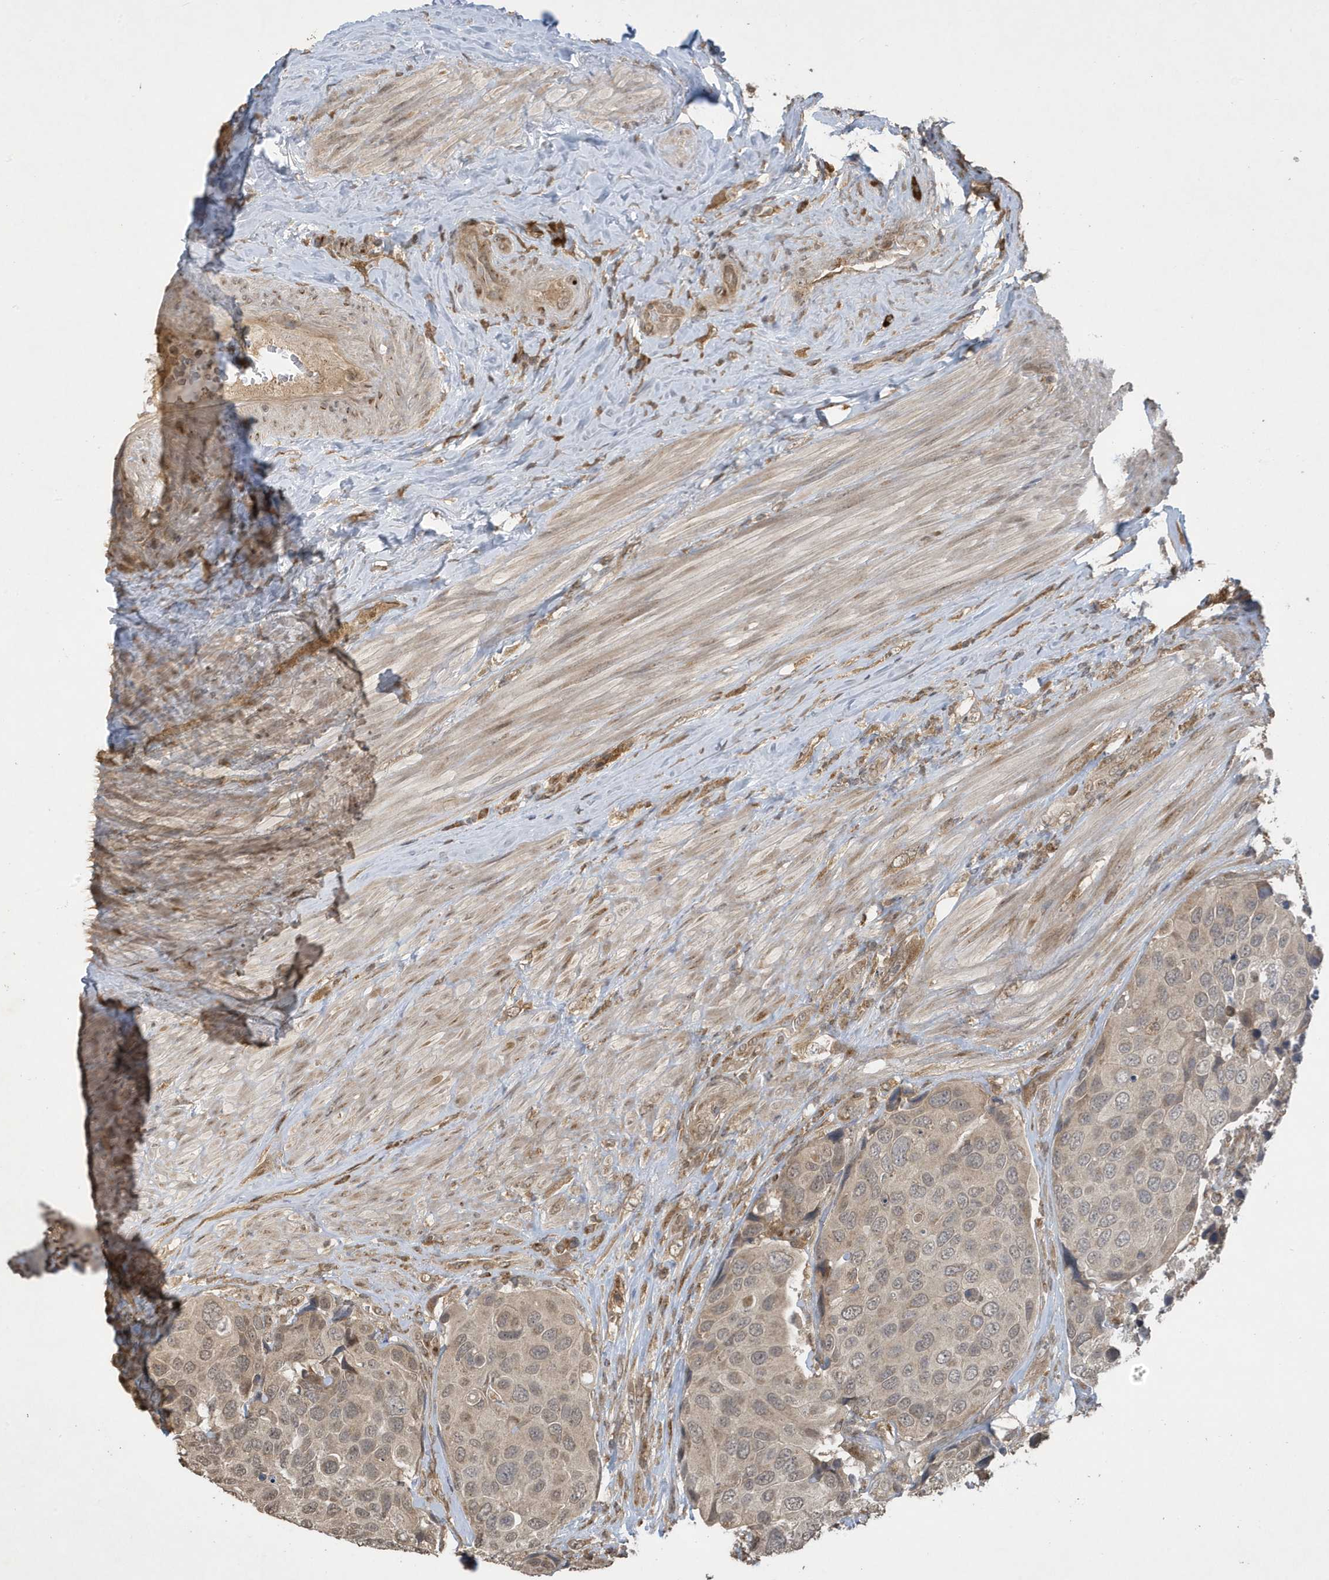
{"staining": {"intensity": "weak", "quantity": "<25%", "location": "cytoplasmic/membranous,nuclear"}, "tissue": "urothelial cancer", "cell_type": "Tumor cells", "image_type": "cancer", "snomed": [{"axis": "morphology", "description": "Urothelial carcinoma, High grade"}, {"axis": "topography", "description": "Urinary bladder"}], "caption": "Immunohistochemical staining of human urothelial cancer demonstrates no significant positivity in tumor cells.", "gene": "STX10", "patient": {"sex": "male", "age": 74}}